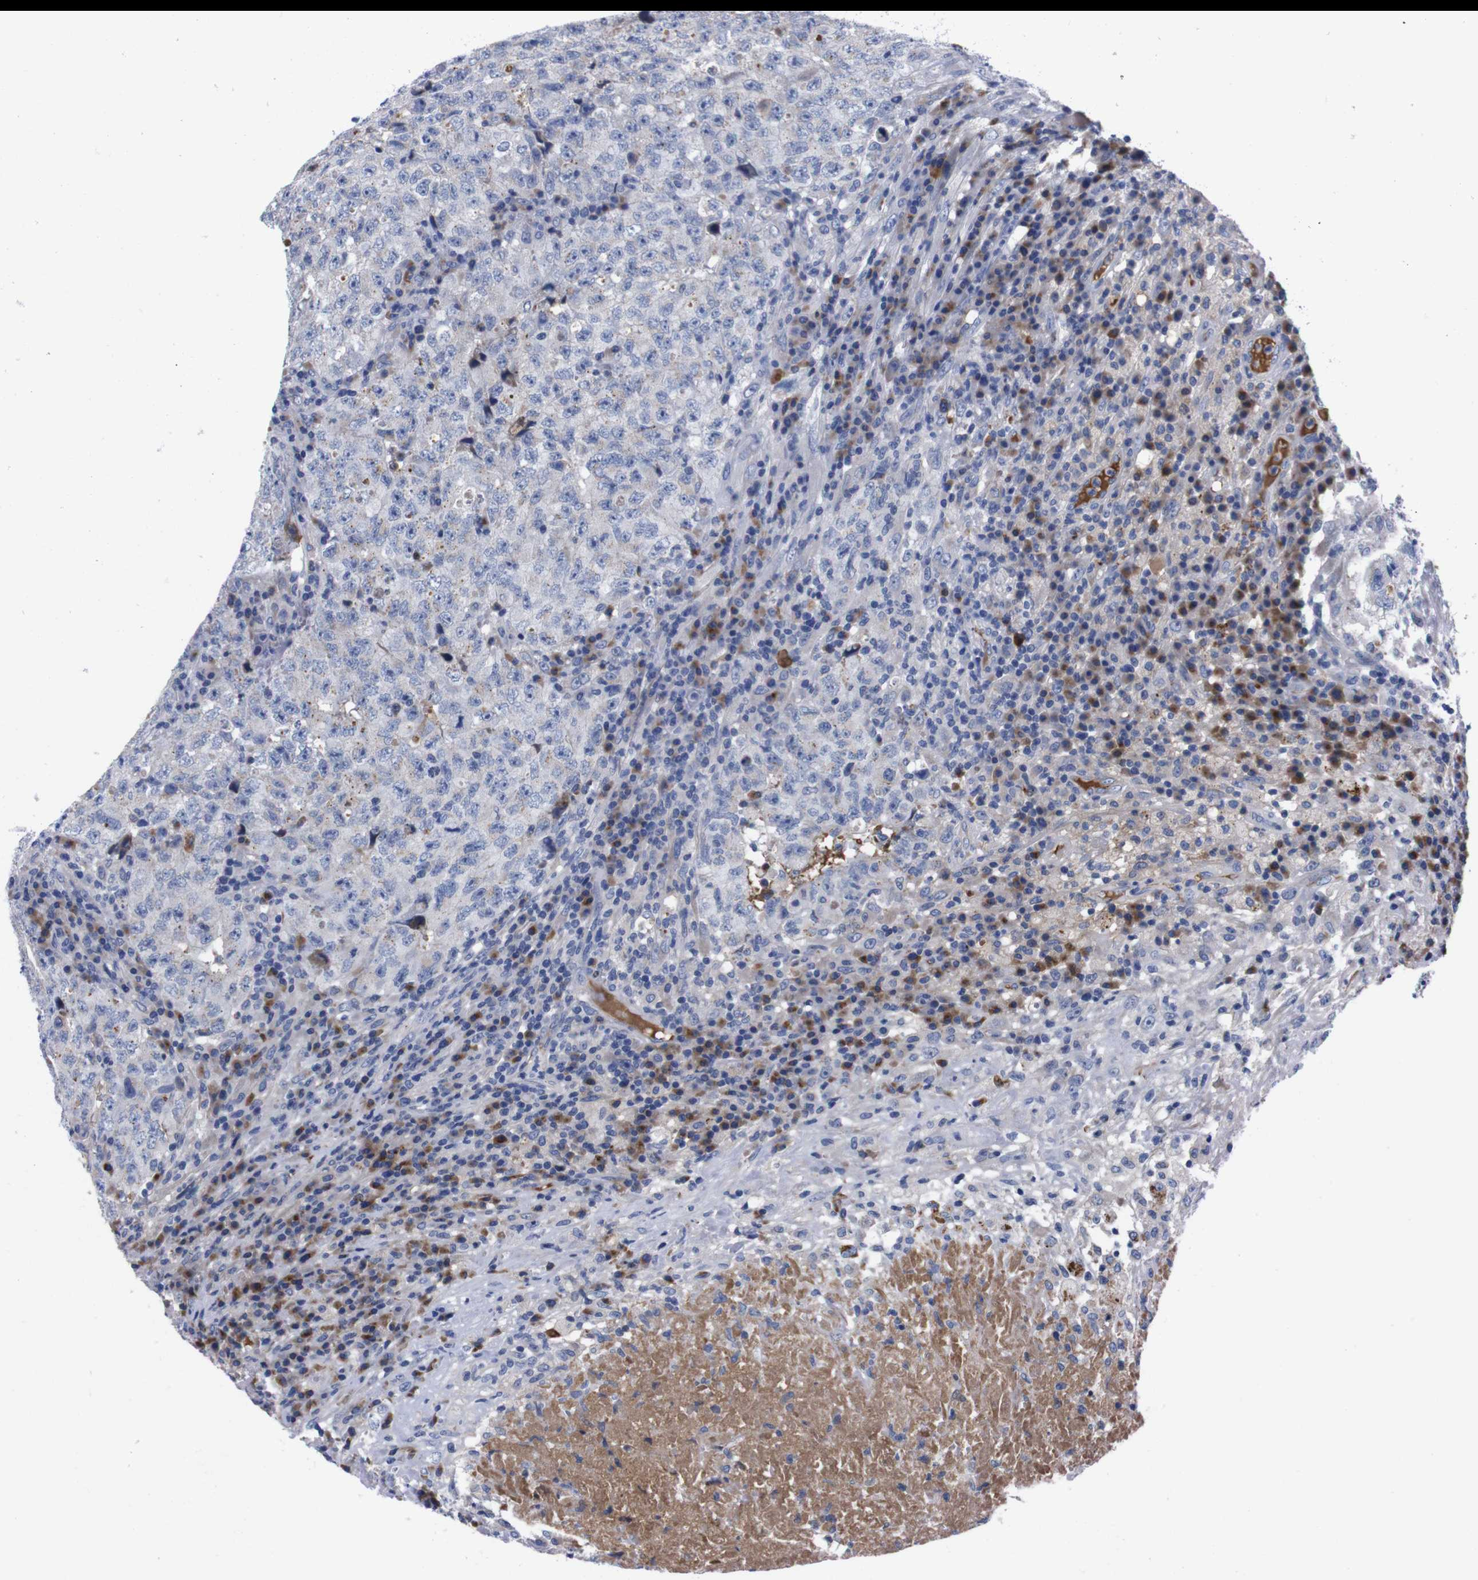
{"staining": {"intensity": "negative", "quantity": "none", "location": "none"}, "tissue": "testis cancer", "cell_type": "Tumor cells", "image_type": "cancer", "snomed": [{"axis": "morphology", "description": "Necrosis, NOS"}, {"axis": "morphology", "description": "Carcinoma, Embryonal, NOS"}, {"axis": "topography", "description": "Testis"}], "caption": "Immunohistochemistry (IHC) histopathology image of neoplastic tissue: human testis cancer stained with DAB (3,3'-diaminobenzidine) exhibits no significant protein positivity in tumor cells.", "gene": "FAM210A", "patient": {"sex": "male", "age": 19}}